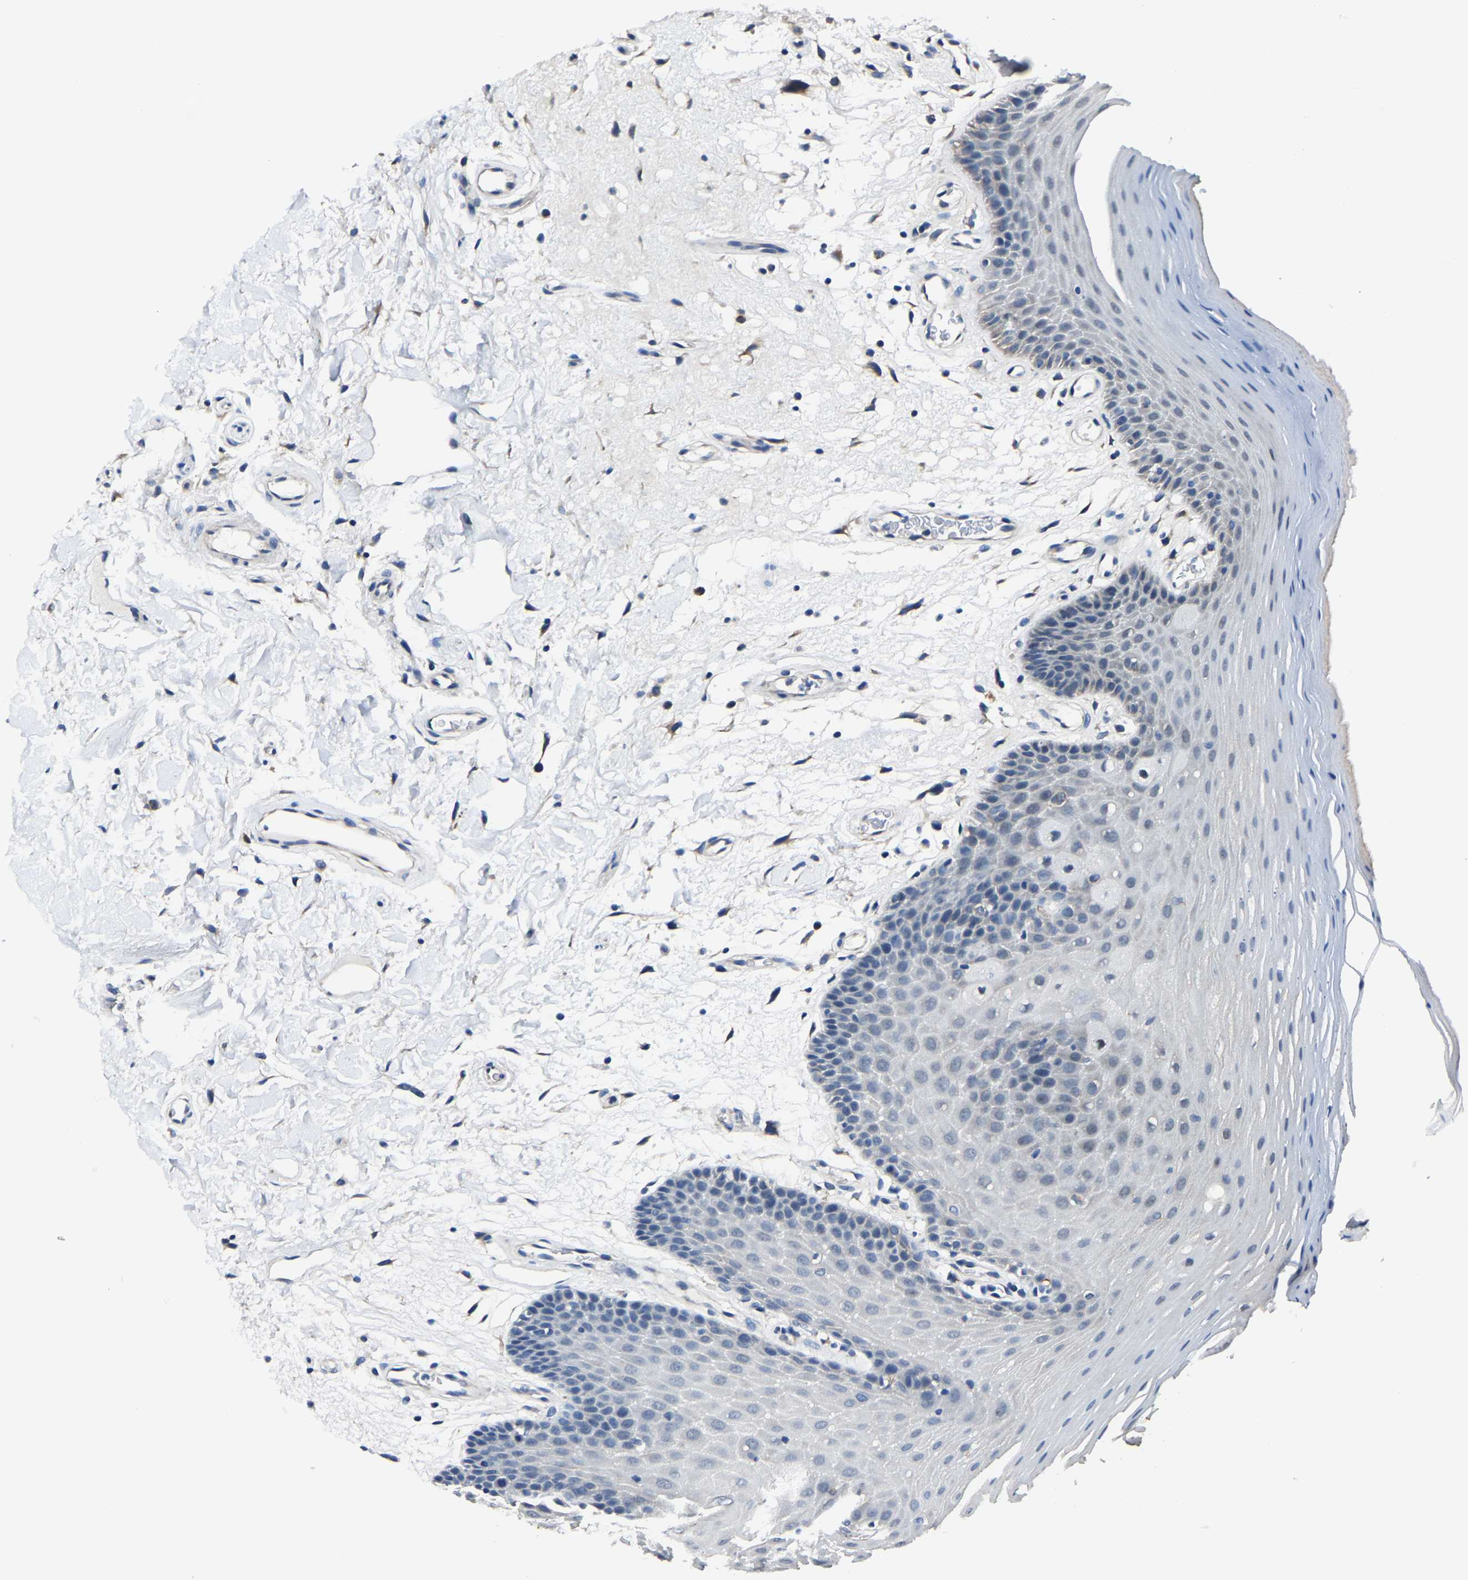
{"staining": {"intensity": "negative", "quantity": "none", "location": "none"}, "tissue": "oral mucosa", "cell_type": "Squamous epithelial cells", "image_type": "normal", "snomed": [{"axis": "morphology", "description": "Normal tissue, NOS"}, {"axis": "morphology", "description": "Squamous cell carcinoma, NOS"}, {"axis": "topography", "description": "Oral tissue"}, {"axis": "topography", "description": "Head-Neck"}], "caption": "DAB (3,3'-diaminobenzidine) immunohistochemical staining of normal oral mucosa reveals no significant expression in squamous epithelial cells.", "gene": "STRBP", "patient": {"sex": "male", "age": 71}}